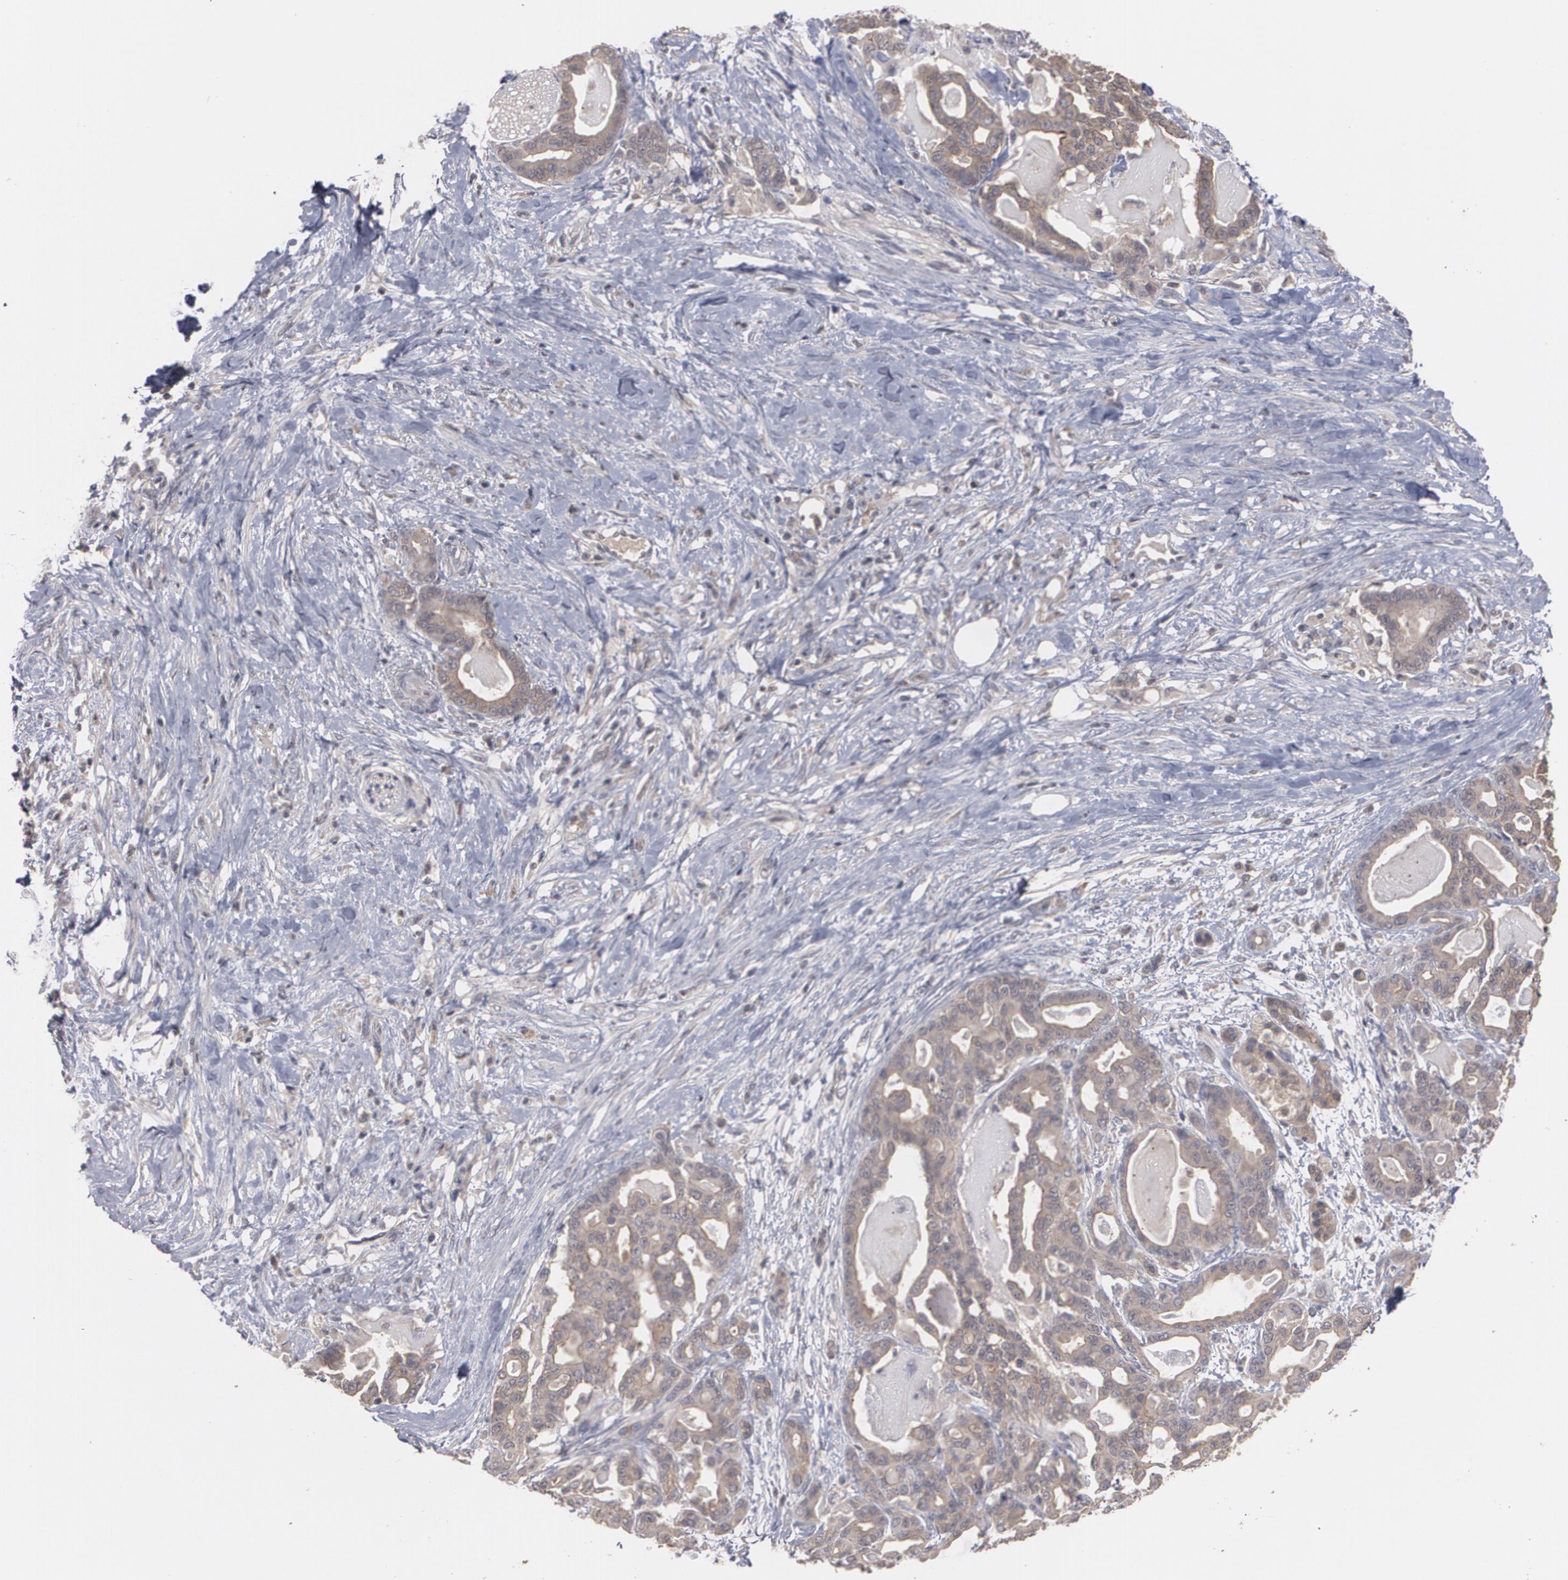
{"staining": {"intensity": "weak", "quantity": ">75%", "location": "cytoplasmic/membranous"}, "tissue": "pancreatic cancer", "cell_type": "Tumor cells", "image_type": "cancer", "snomed": [{"axis": "morphology", "description": "Adenocarcinoma, NOS"}, {"axis": "topography", "description": "Pancreas"}], "caption": "Immunohistochemical staining of human adenocarcinoma (pancreatic) demonstrates weak cytoplasmic/membranous protein staining in about >75% of tumor cells. (DAB IHC with brightfield microscopy, high magnification).", "gene": "ARF6", "patient": {"sex": "male", "age": 63}}